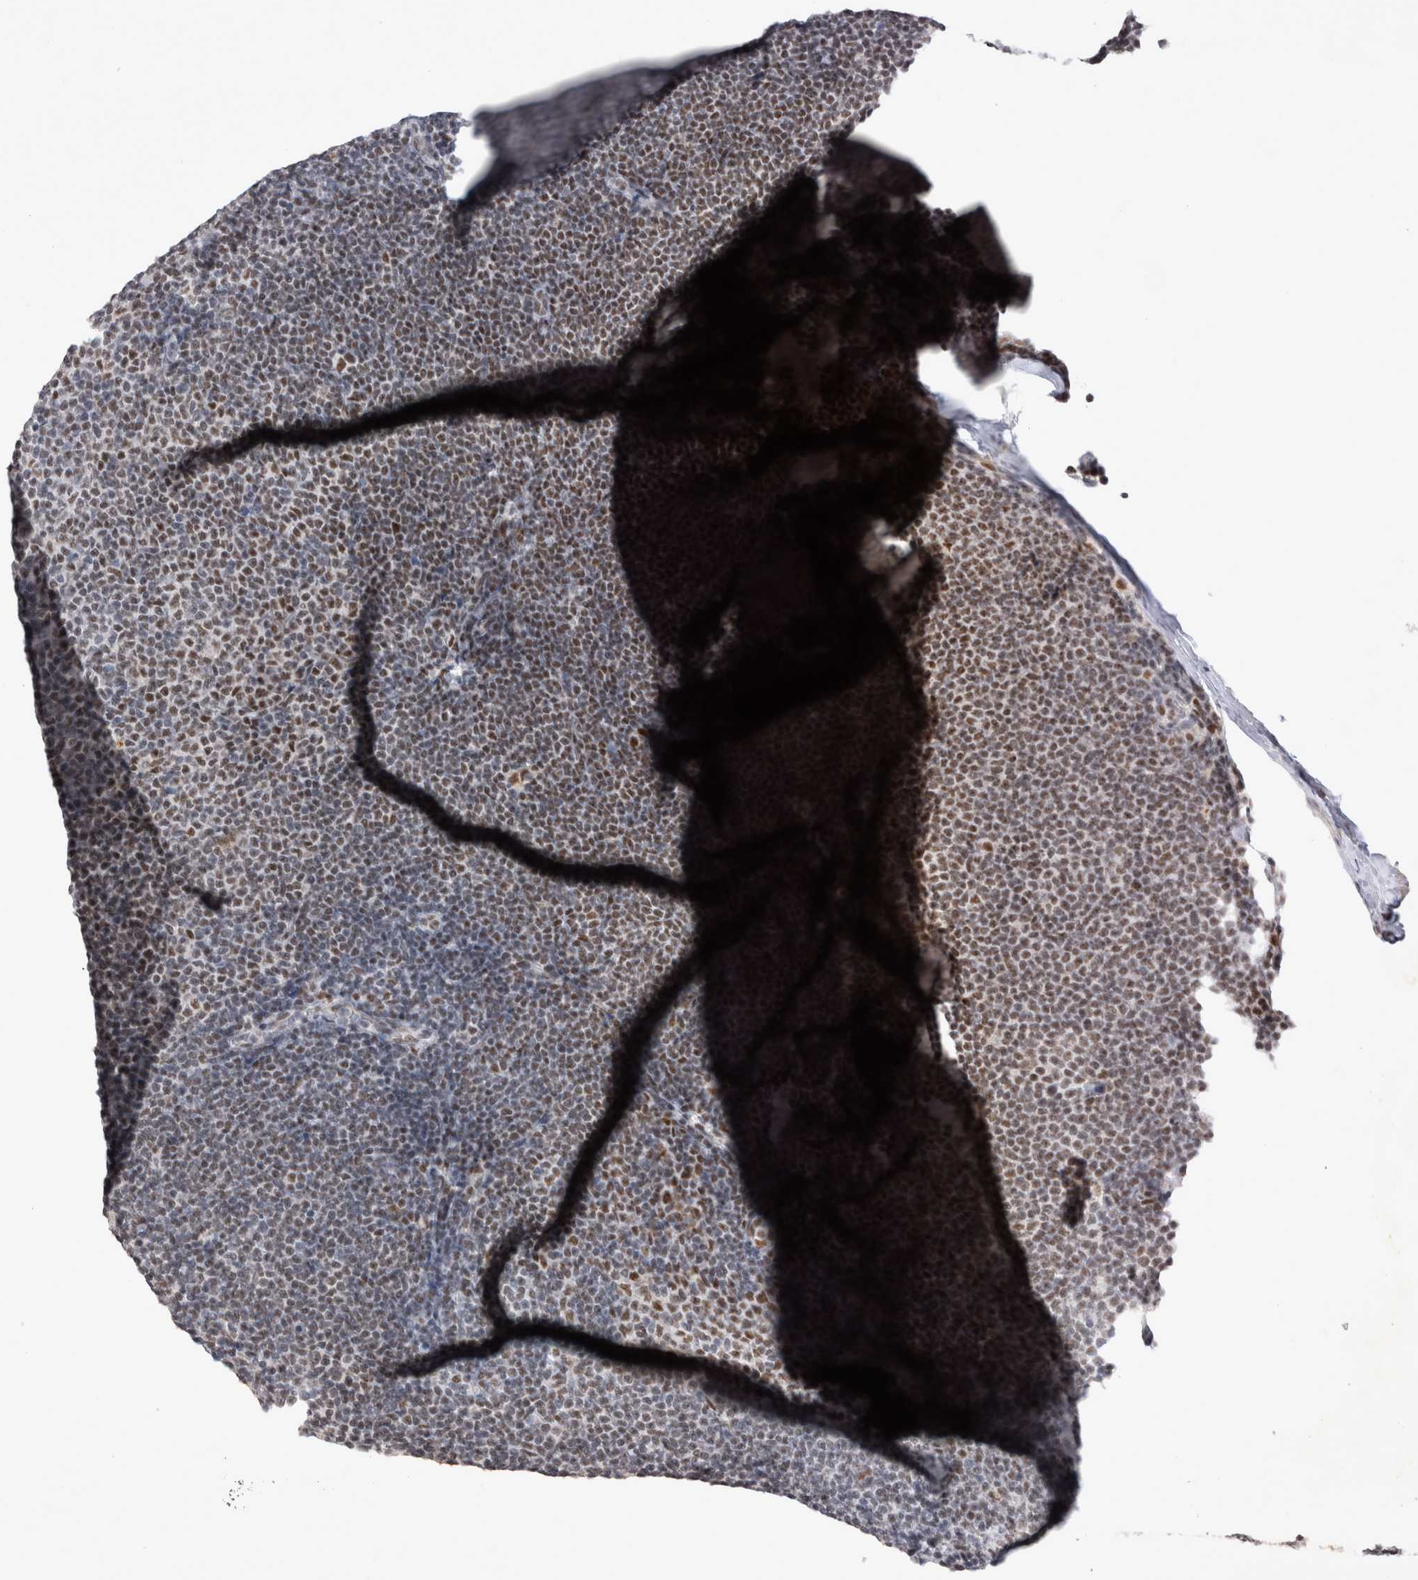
{"staining": {"intensity": "weak", "quantity": "25%-75%", "location": "nuclear"}, "tissue": "lymphoma", "cell_type": "Tumor cells", "image_type": "cancer", "snomed": [{"axis": "morphology", "description": "Malignant lymphoma, non-Hodgkin's type, Low grade"}, {"axis": "topography", "description": "Lymph node"}], "caption": "About 25%-75% of tumor cells in low-grade malignant lymphoma, non-Hodgkin's type show weak nuclear protein expression as visualized by brown immunohistochemical staining.", "gene": "RBM6", "patient": {"sex": "female", "age": 53}}